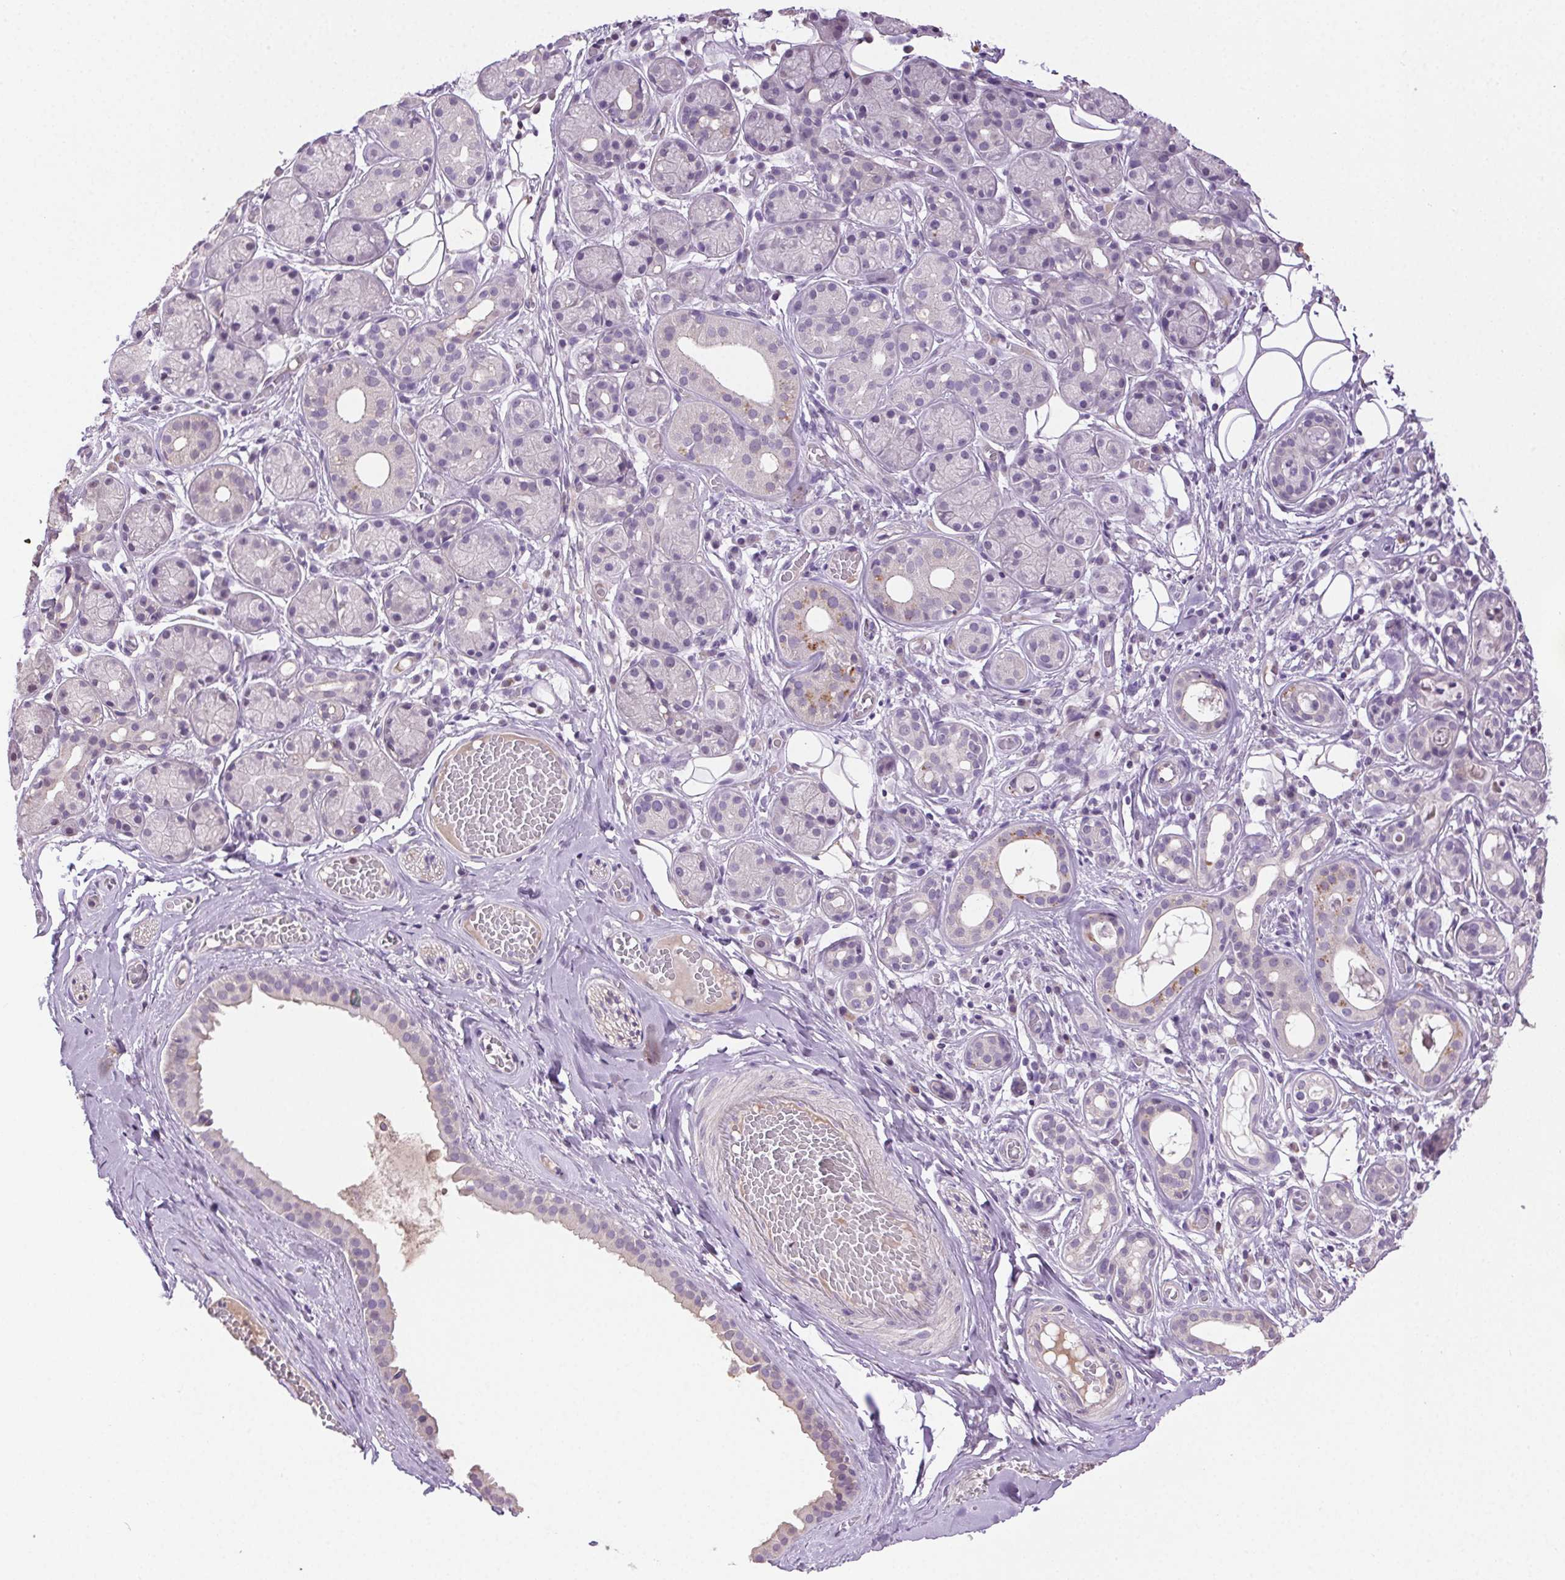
{"staining": {"intensity": "weak", "quantity": "<25%", "location": "cytoplasmic/membranous"}, "tissue": "salivary gland", "cell_type": "Glandular cells", "image_type": "normal", "snomed": [{"axis": "morphology", "description": "Normal tissue, NOS"}, {"axis": "topography", "description": "Salivary gland"}, {"axis": "topography", "description": "Peripheral nerve tissue"}], "caption": "High power microscopy micrograph of an immunohistochemistry photomicrograph of unremarkable salivary gland, revealing no significant staining in glandular cells.", "gene": "SYCE2", "patient": {"sex": "male", "age": 71}}